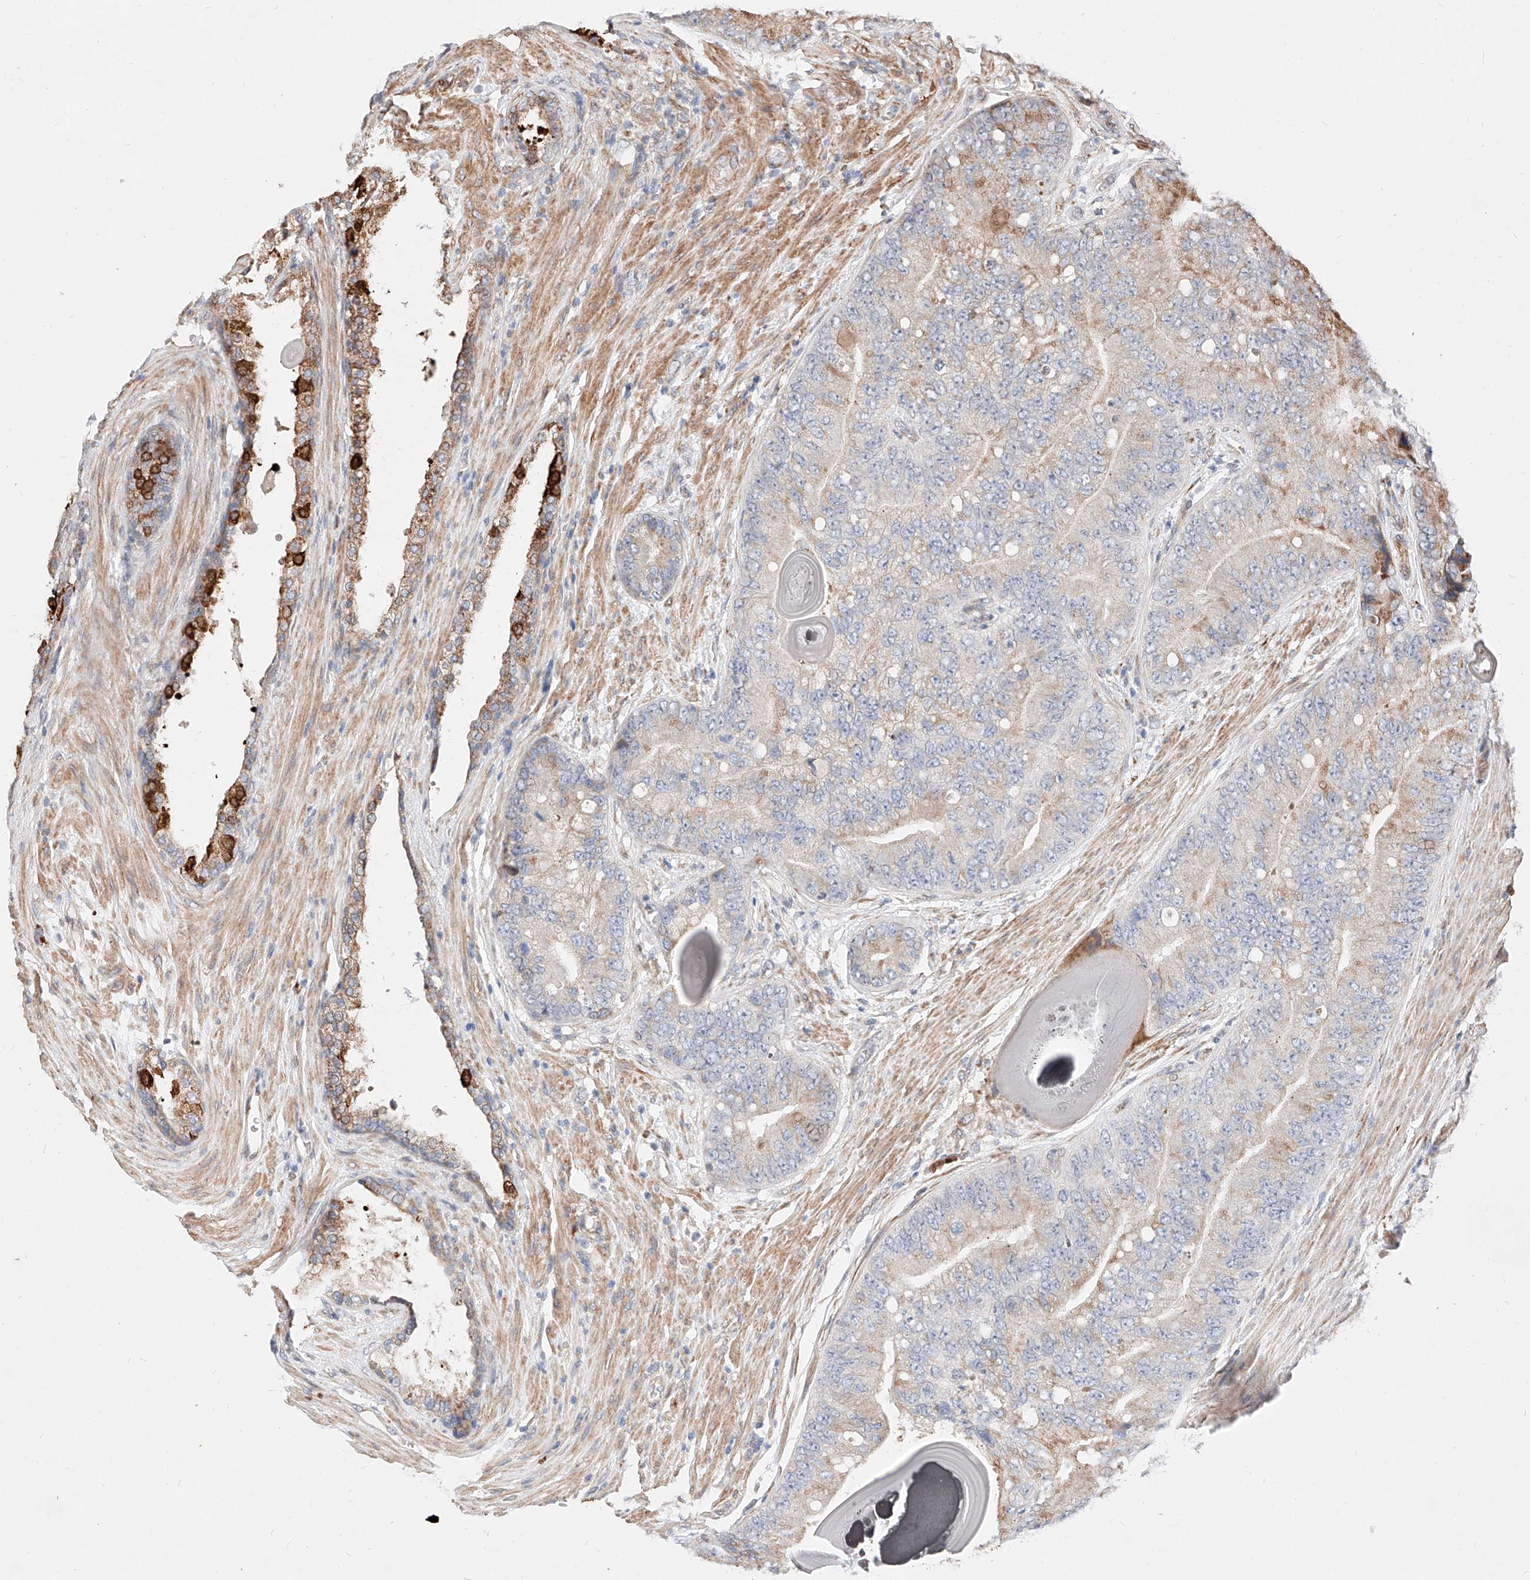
{"staining": {"intensity": "weak", "quantity": "<25%", "location": "cytoplasmic/membranous"}, "tissue": "prostate cancer", "cell_type": "Tumor cells", "image_type": "cancer", "snomed": [{"axis": "morphology", "description": "Adenocarcinoma, High grade"}, {"axis": "topography", "description": "Prostate"}], "caption": "Prostate cancer stained for a protein using immunohistochemistry demonstrates no positivity tumor cells.", "gene": "ATP9B", "patient": {"sex": "male", "age": 70}}